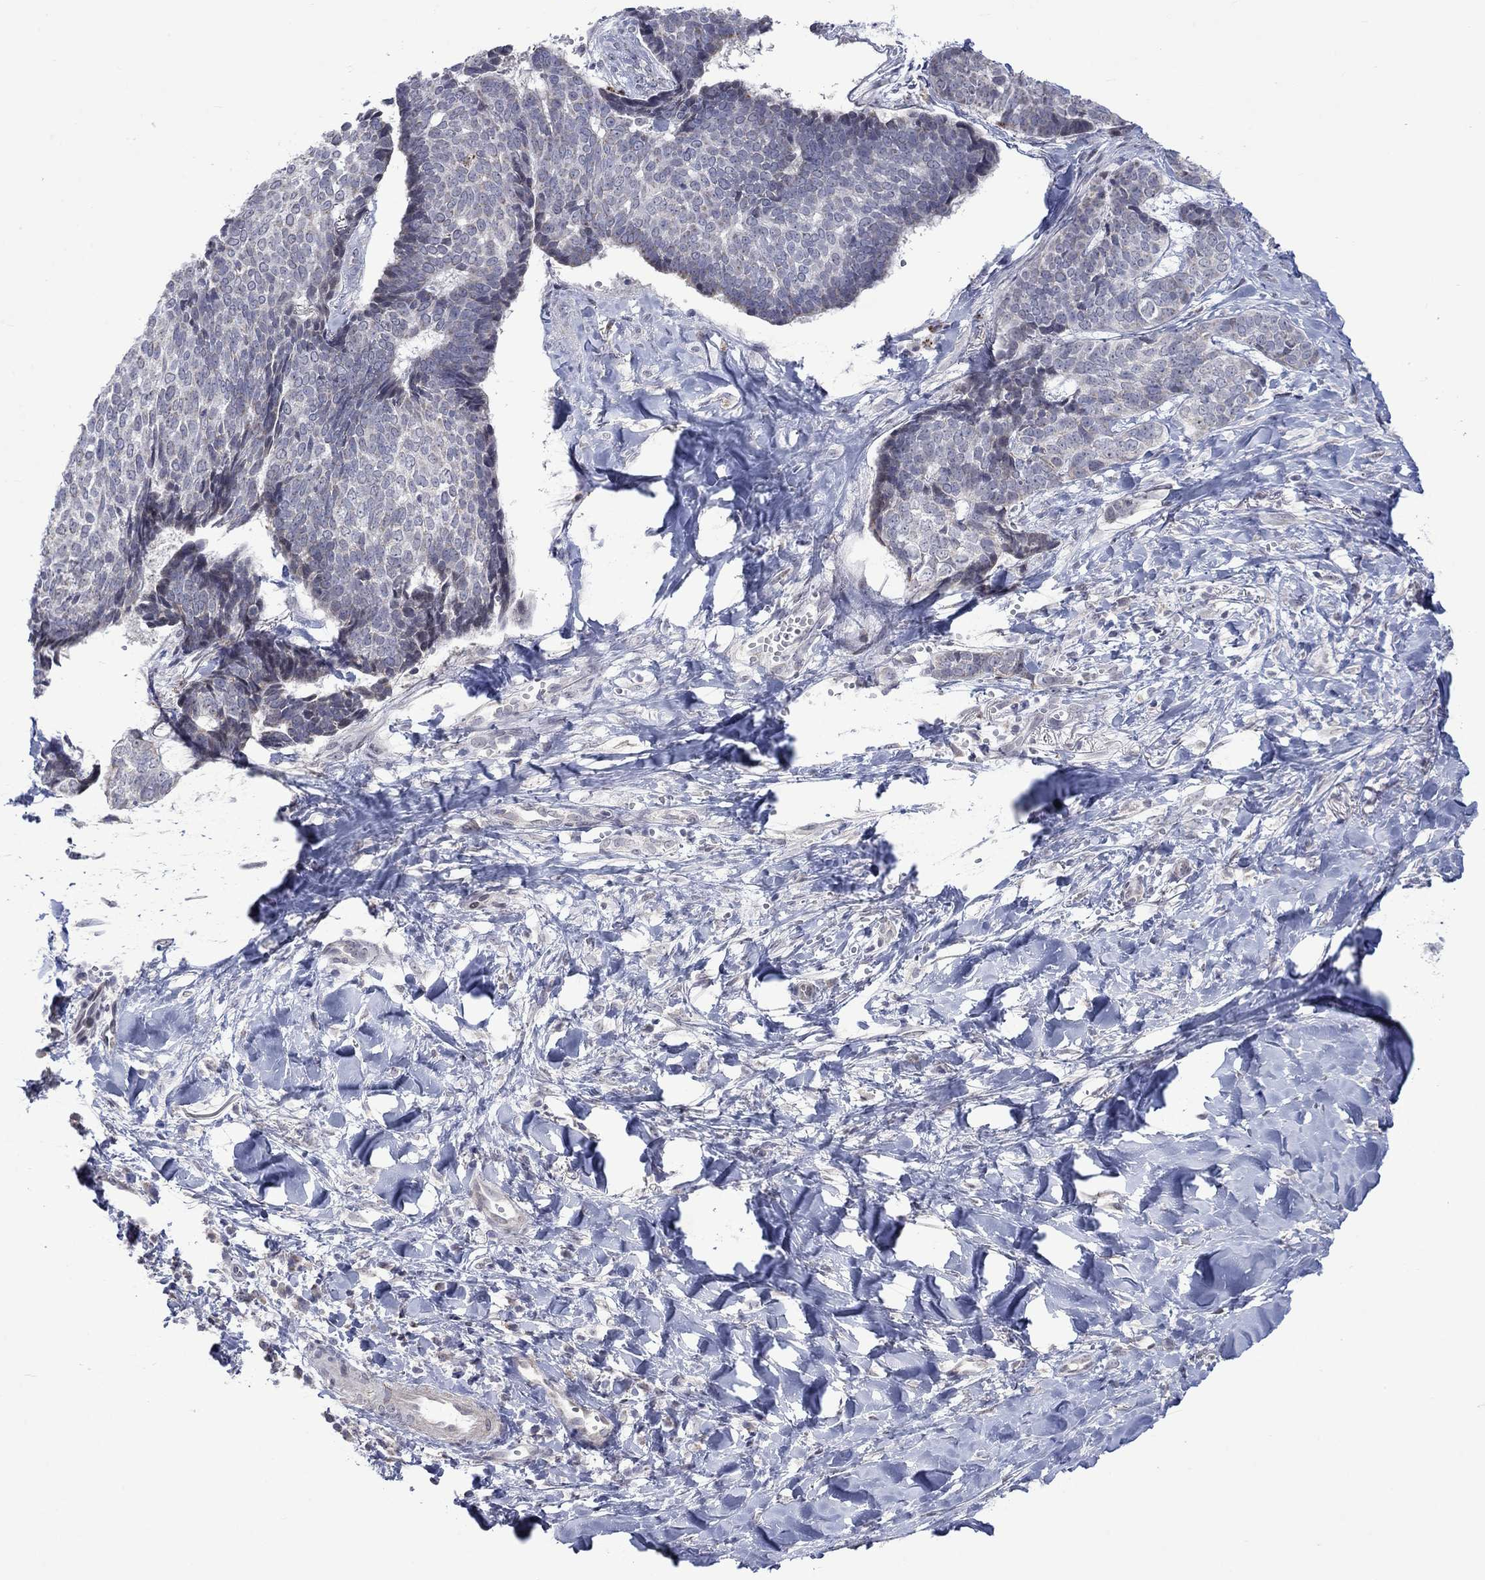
{"staining": {"intensity": "negative", "quantity": "none", "location": "none"}, "tissue": "skin cancer", "cell_type": "Tumor cells", "image_type": "cancer", "snomed": [{"axis": "morphology", "description": "Basal cell carcinoma"}, {"axis": "topography", "description": "Skin"}], "caption": "The photomicrograph reveals no staining of tumor cells in skin cancer.", "gene": "KCNJ16", "patient": {"sex": "male", "age": 86}}